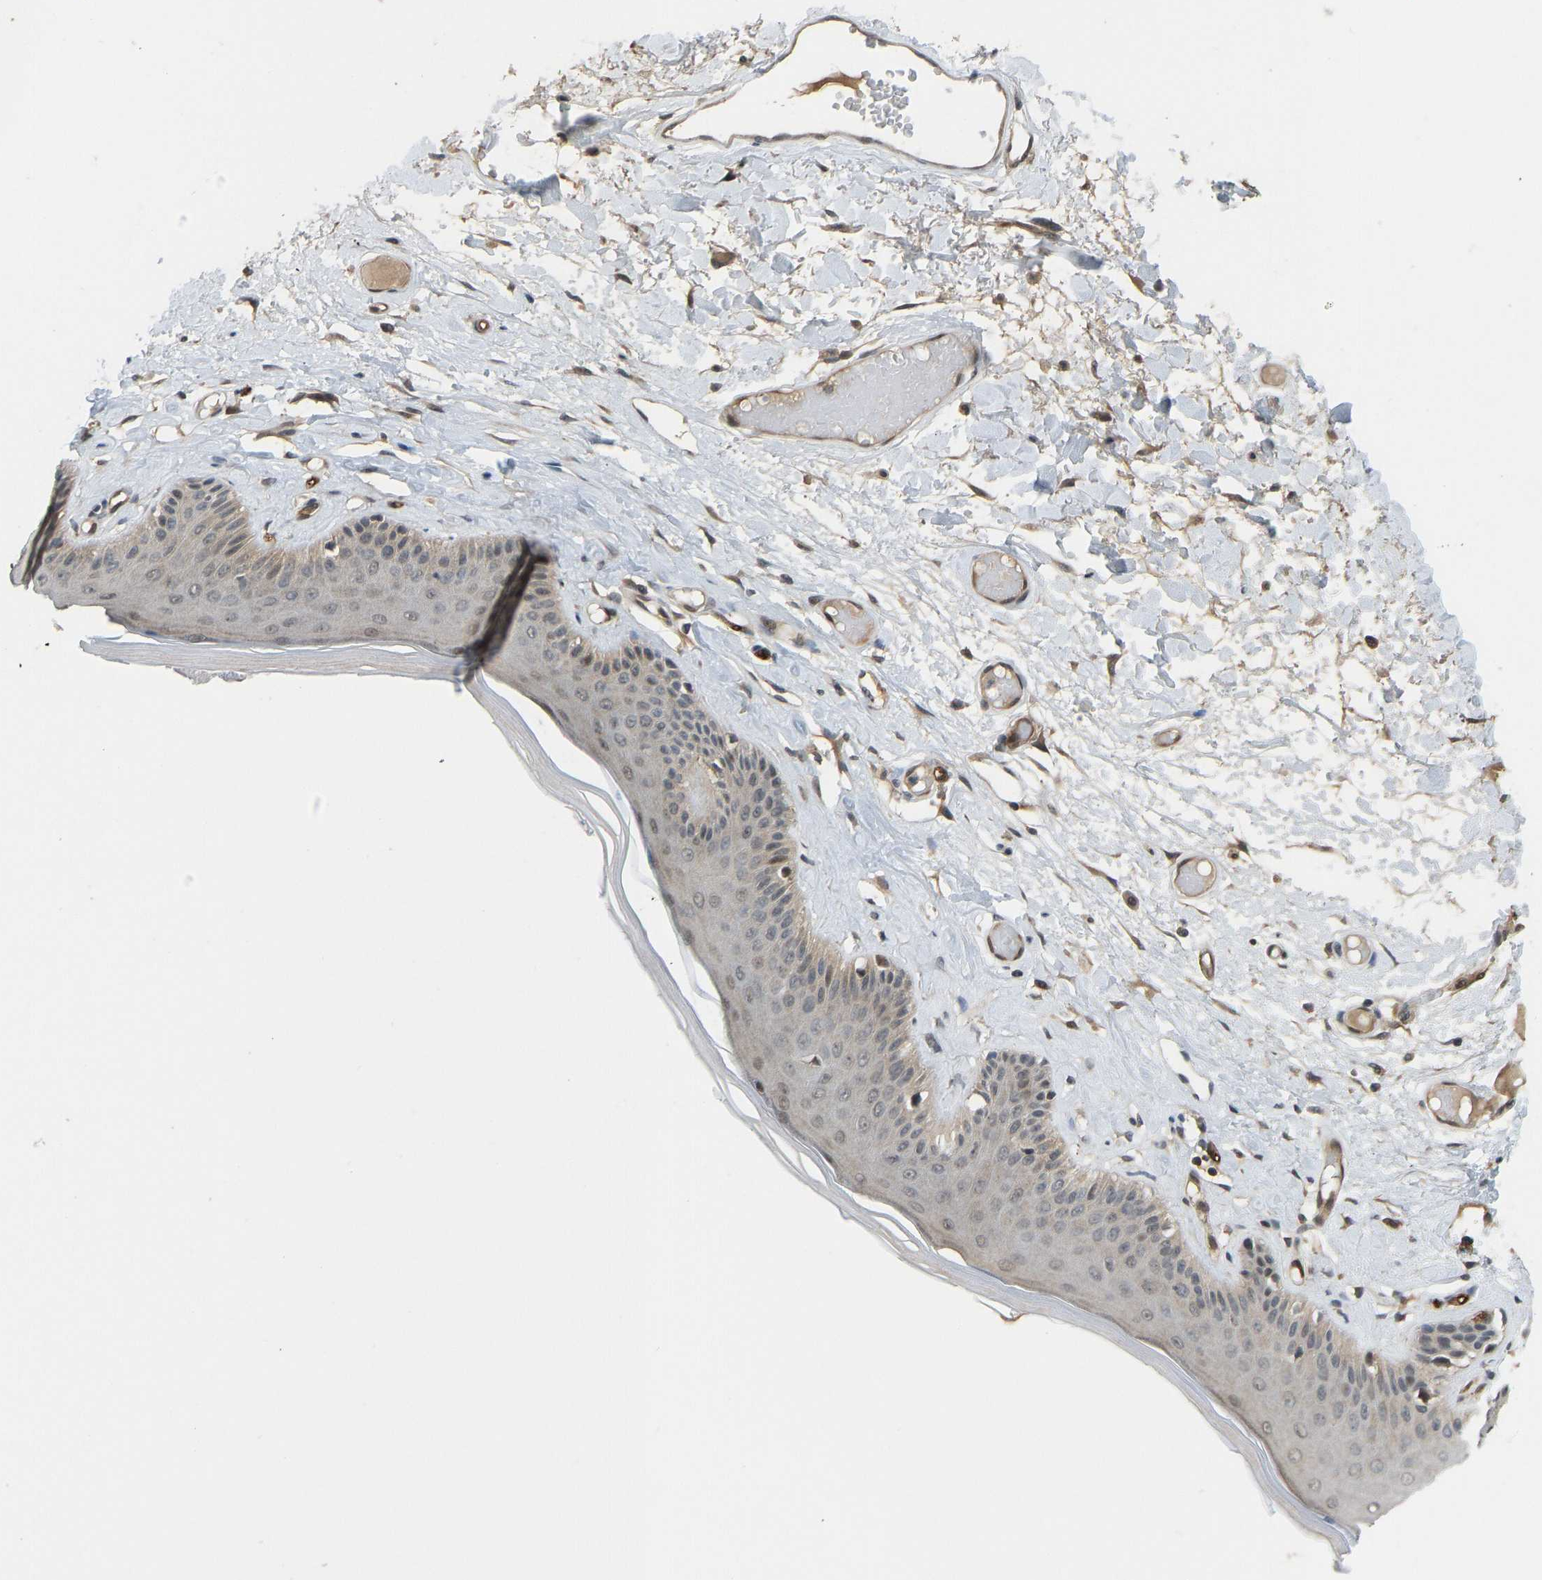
{"staining": {"intensity": "moderate", "quantity": "25%-75%", "location": "cytoplasmic/membranous"}, "tissue": "skin", "cell_type": "Epidermal cells", "image_type": "normal", "snomed": [{"axis": "morphology", "description": "Normal tissue, NOS"}, {"axis": "topography", "description": "Vulva"}], "caption": "High-magnification brightfield microscopy of unremarkable skin stained with DAB (3,3'-diaminobenzidine) (brown) and counterstained with hematoxylin (blue). epidermal cells exhibit moderate cytoplasmic/membranous expression is appreciated in approximately25%-75% of cells. (Brightfield microscopy of DAB IHC at high magnification).", "gene": "CCT8", "patient": {"sex": "female", "age": 73}}